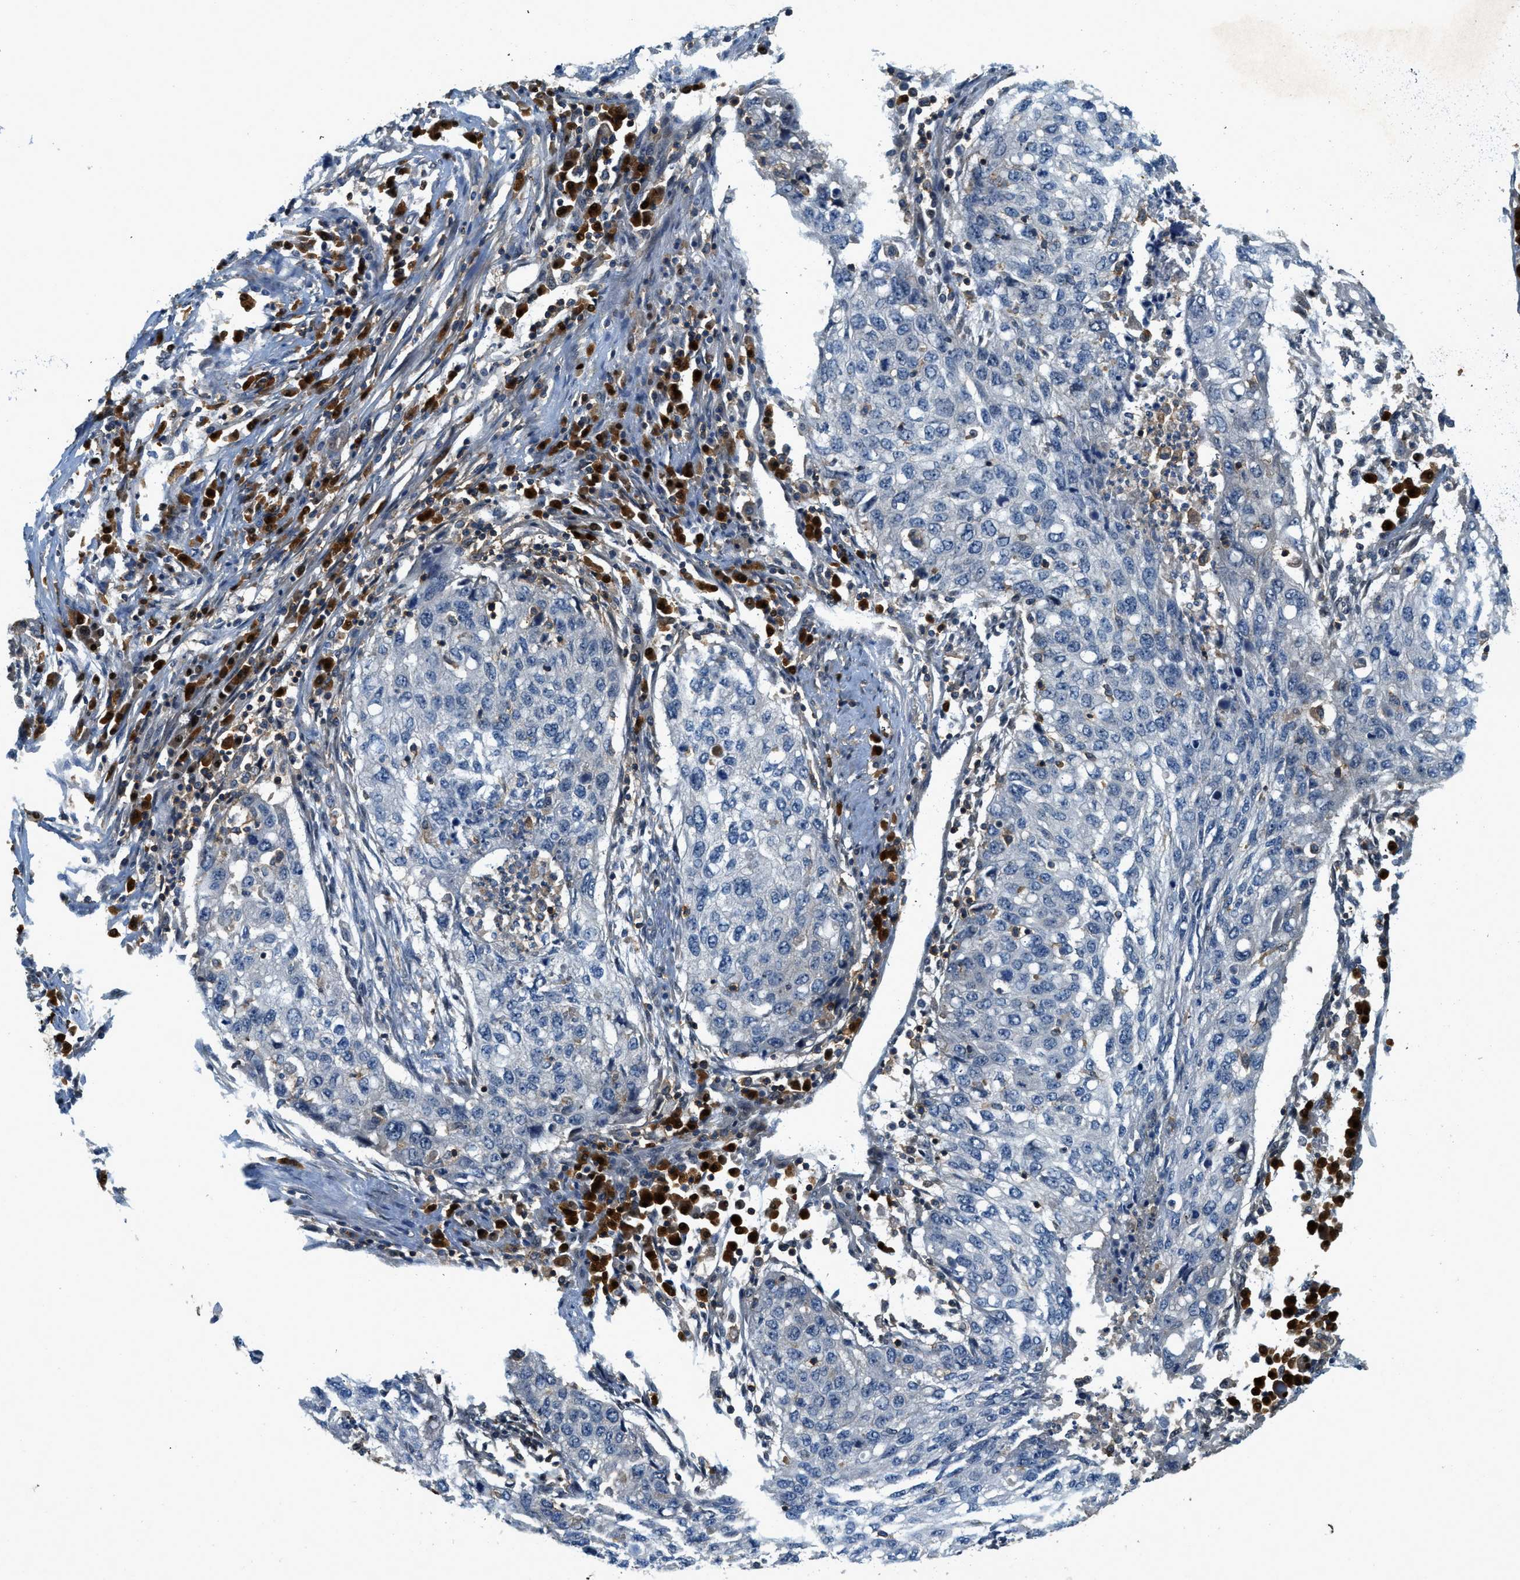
{"staining": {"intensity": "negative", "quantity": "none", "location": "none"}, "tissue": "lung cancer", "cell_type": "Tumor cells", "image_type": "cancer", "snomed": [{"axis": "morphology", "description": "Squamous cell carcinoma, NOS"}, {"axis": "topography", "description": "Lung"}], "caption": "A high-resolution histopathology image shows IHC staining of lung squamous cell carcinoma, which shows no significant expression in tumor cells.", "gene": "GMPPB", "patient": {"sex": "female", "age": 63}}